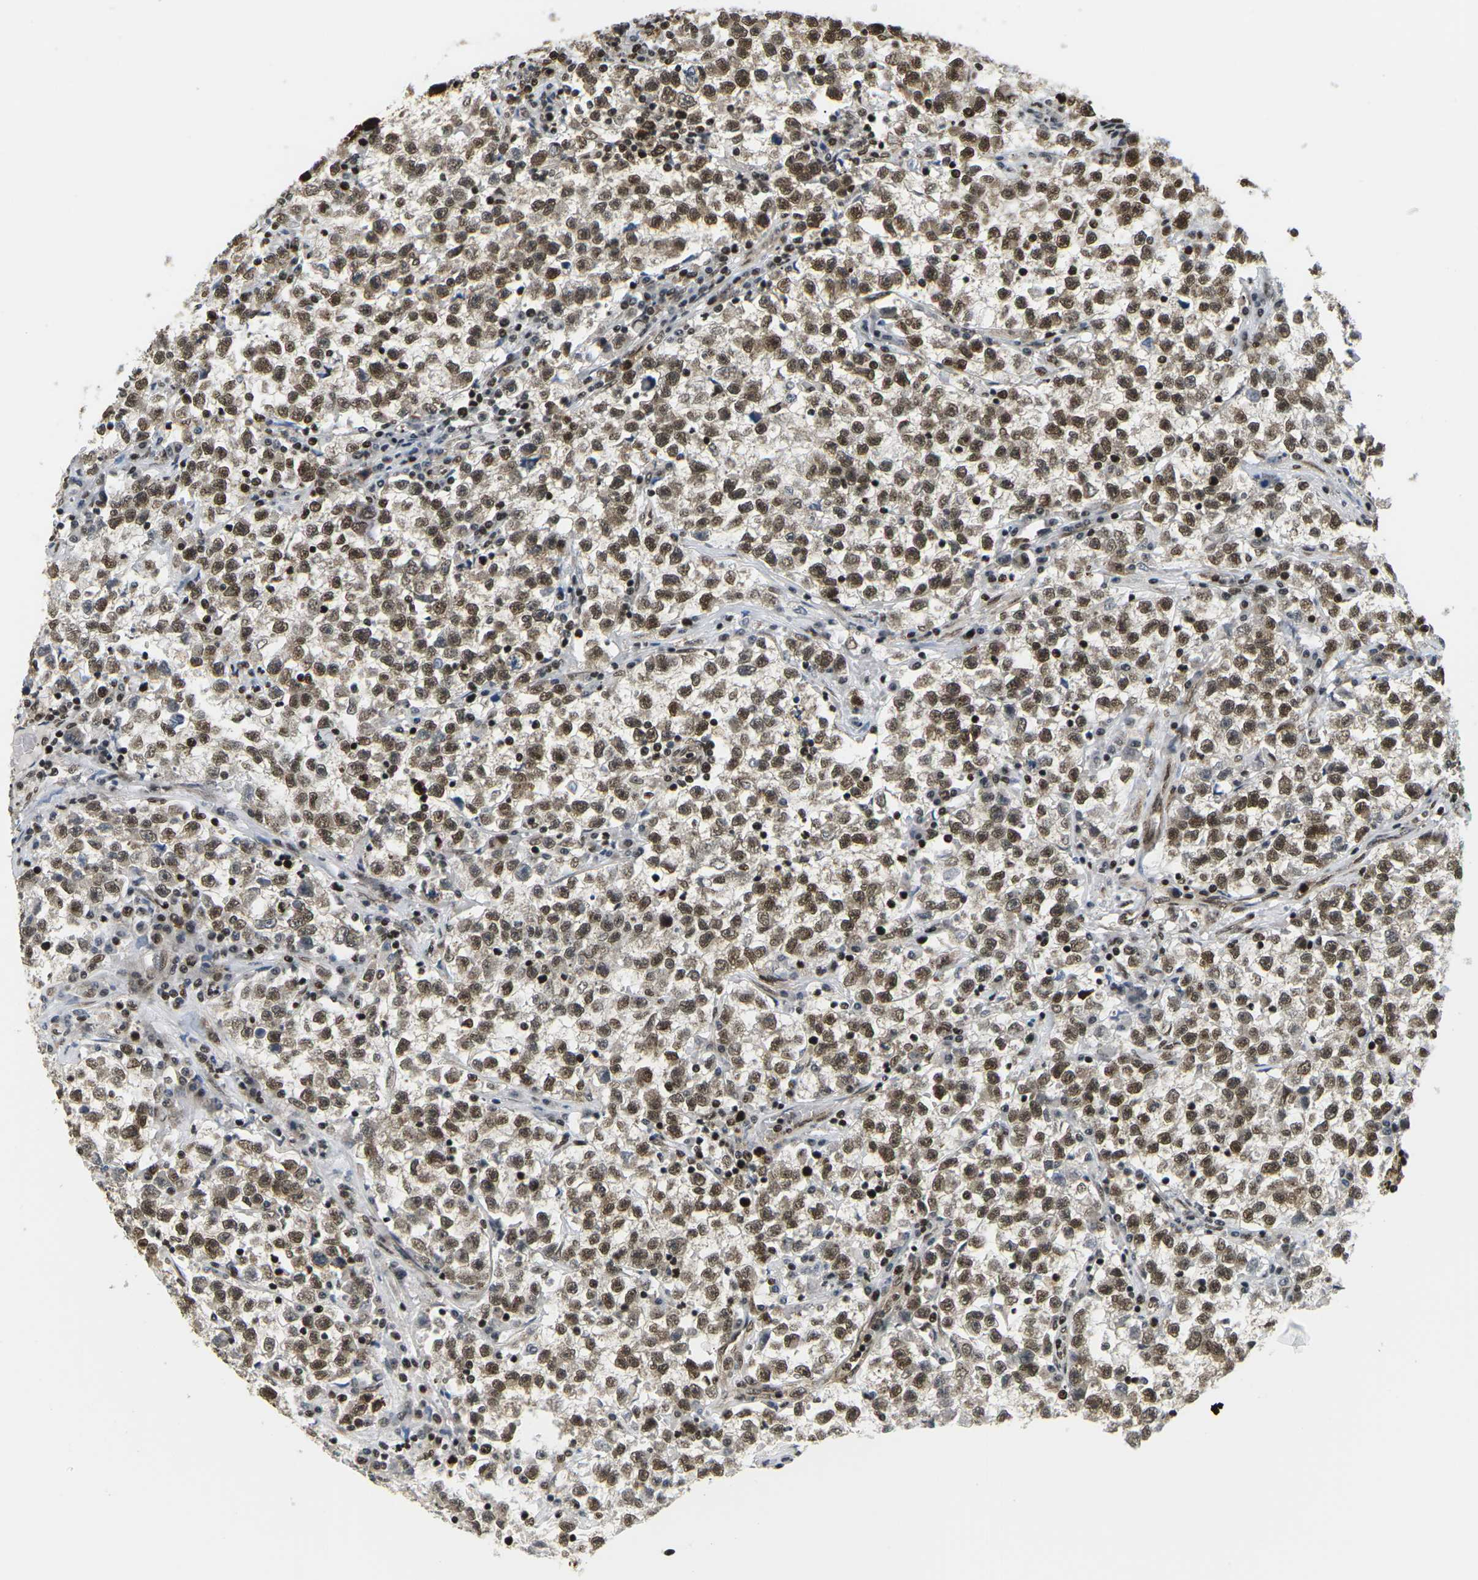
{"staining": {"intensity": "strong", "quantity": ">75%", "location": "nuclear"}, "tissue": "testis cancer", "cell_type": "Tumor cells", "image_type": "cancer", "snomed": [{"axis": "morphology", "description": "Seminoma, NOS"}, {"axis": "topography", "description": "Testis"}], "caption": "An IHC histopathology image of neoplastic tissue is shown. Protein staining in brown highlights strong nuclear positivity in testis cancer within tumor cells.", "gene": "CELF1", "patient": {"sex": "male", "age": 22}}